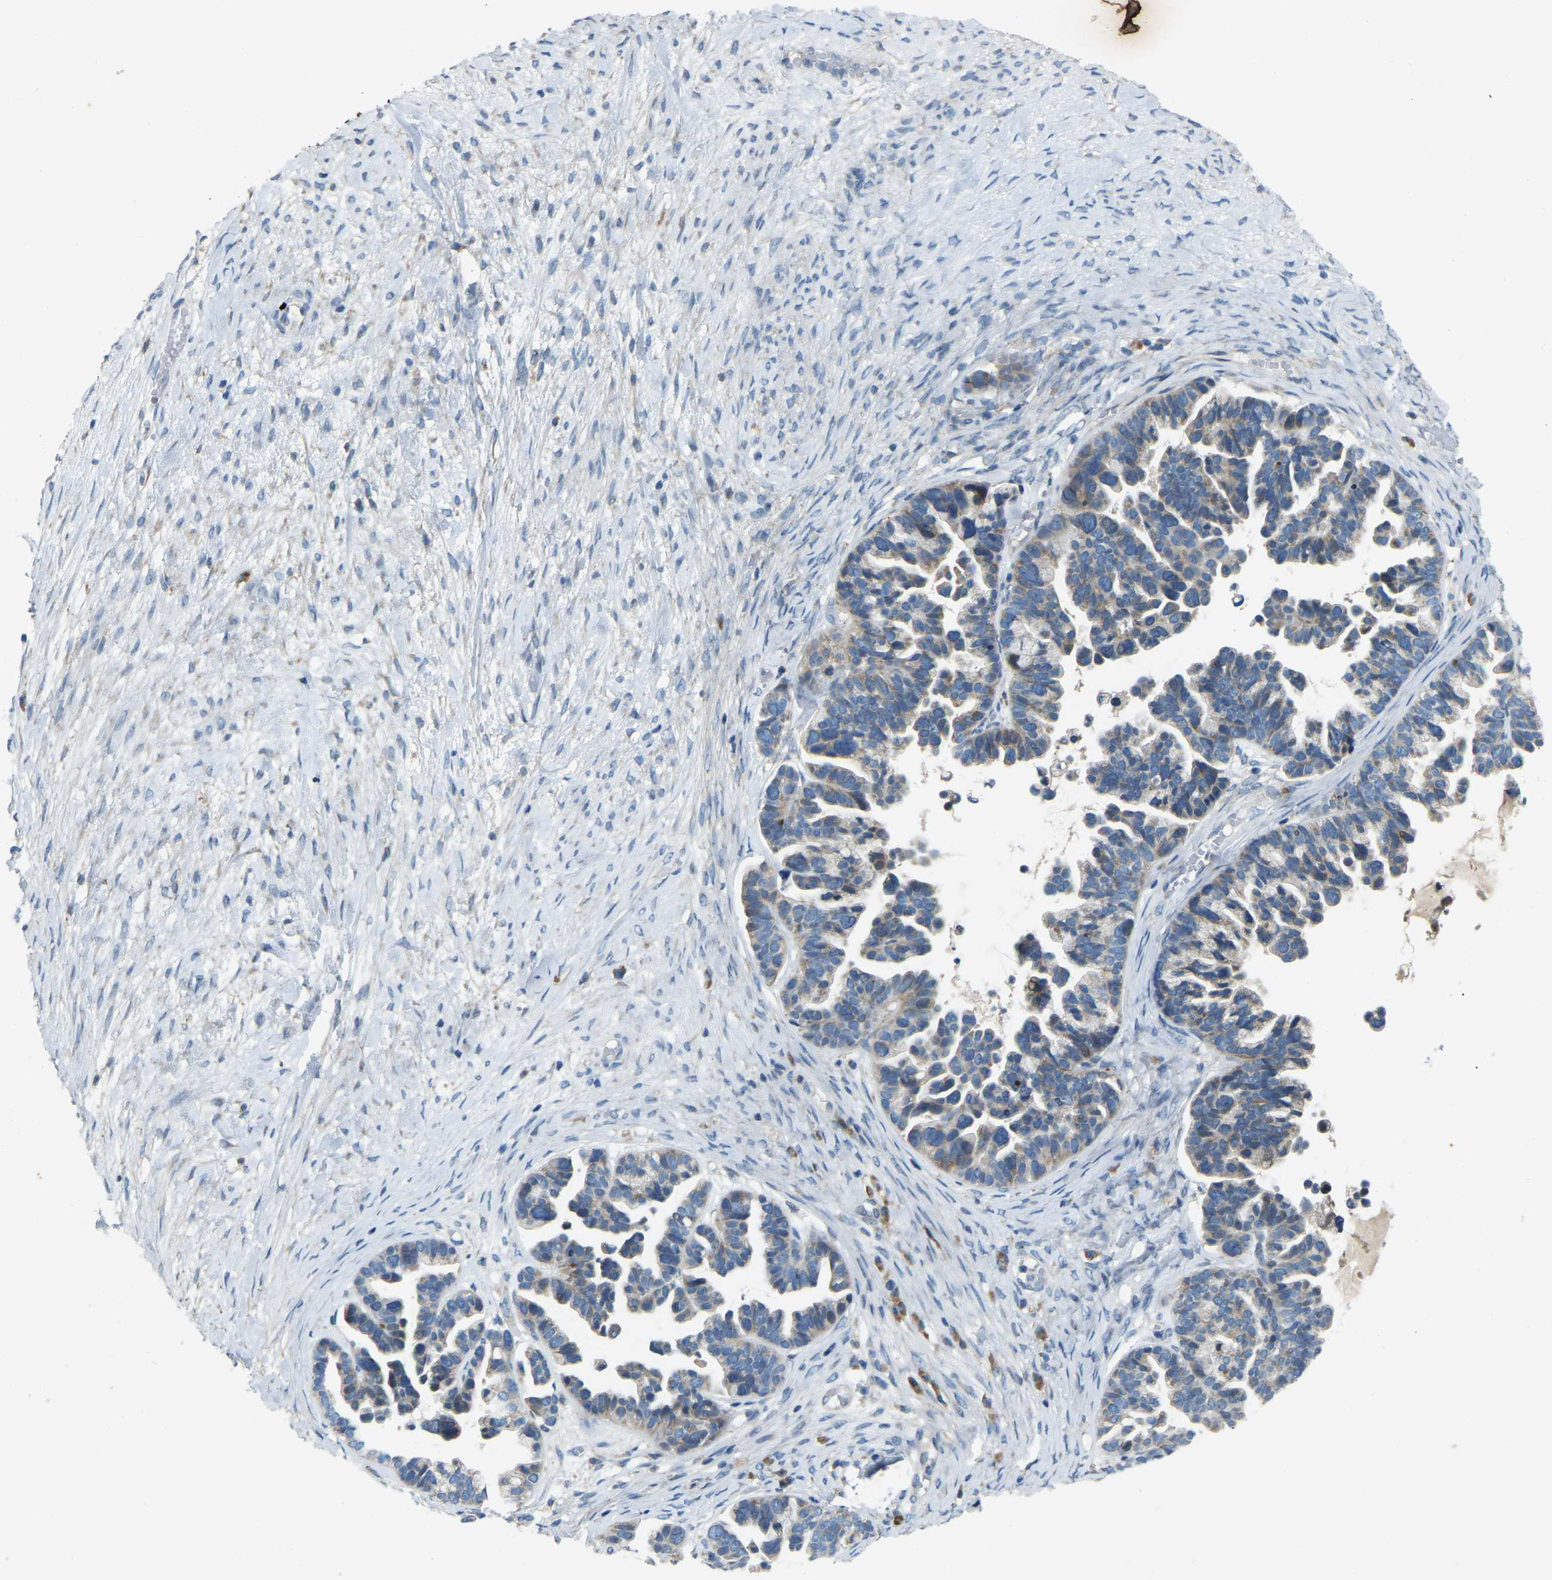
{"staining": {"intensity": "weak", "quantity": ">75%", "location": "cytoplasmic/membranous"}, "tissue": "ovarian cancer", "cell_type": "Tumor cells", "image_type": "cancer", "snomed": [{"axis": "morphology", "description": "Cystadenocarcinoma, serous, NOS"}, {"axis": "topography", "description": "Ovary"}], "caption": "Immunohistochemical staining of human ovarian cancer reveals low levels of weak cytoplasmic/membranous protein staining in approximately >75% of tumor cells.", "gene": "PARL", "patient": {"sex": "female", "age": 56}}